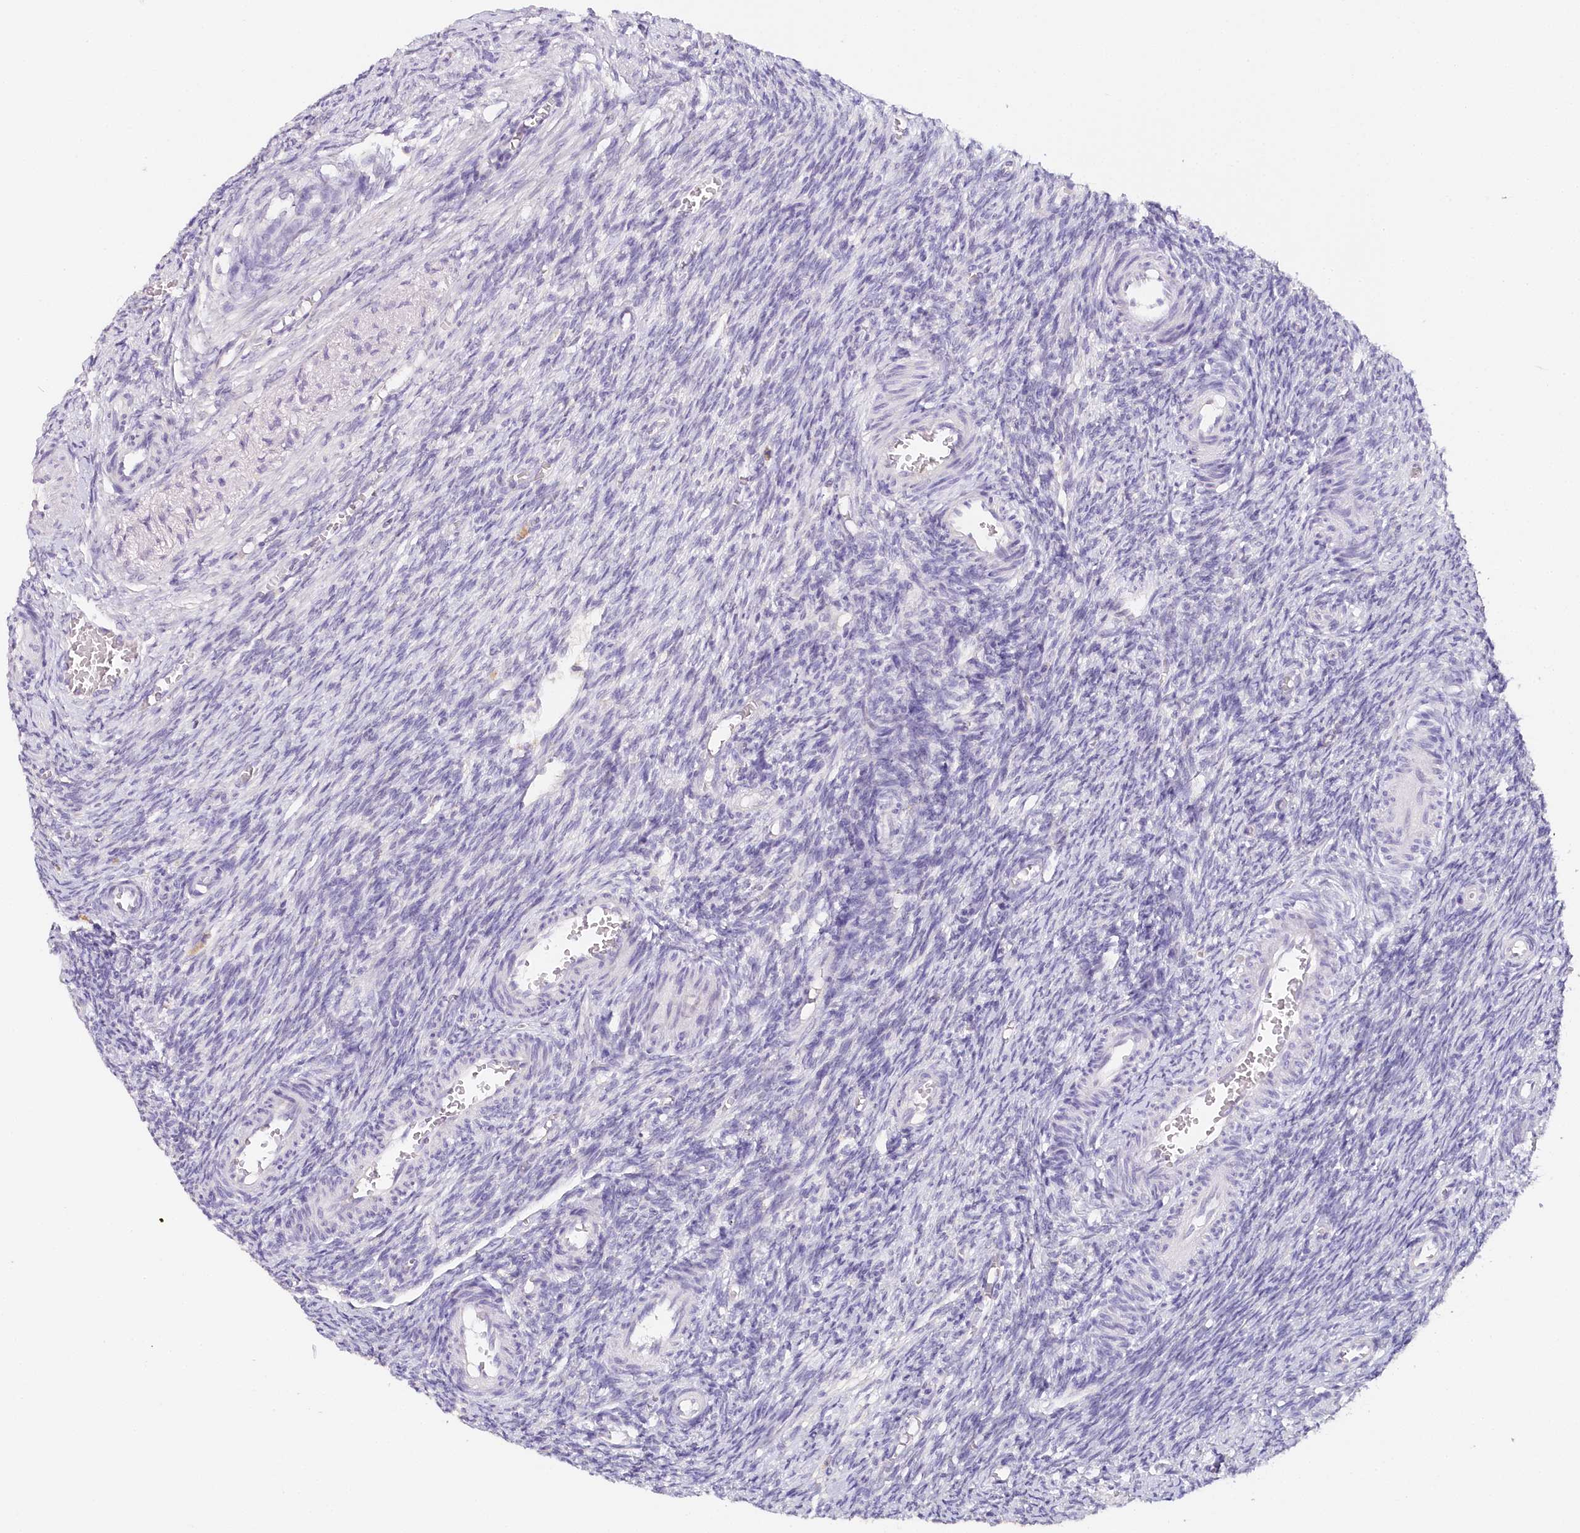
{"staining": {"intensity": "negative", "quantity": "none", "location": "none"}, "tissue": "ovary", "cell_type": "Follicle cells", "image_type": "normal", "snomed": [{"axis": "morphology", "description": "Normal tissue, NOS"}, {"axis": "topography", "description": "Ovary"}], "caption": "Human ovary stained for a protein using IHC displays no positivity in follicle cells.", "gene": "TP53", "patient": {"sex": "female", "age": 27}}